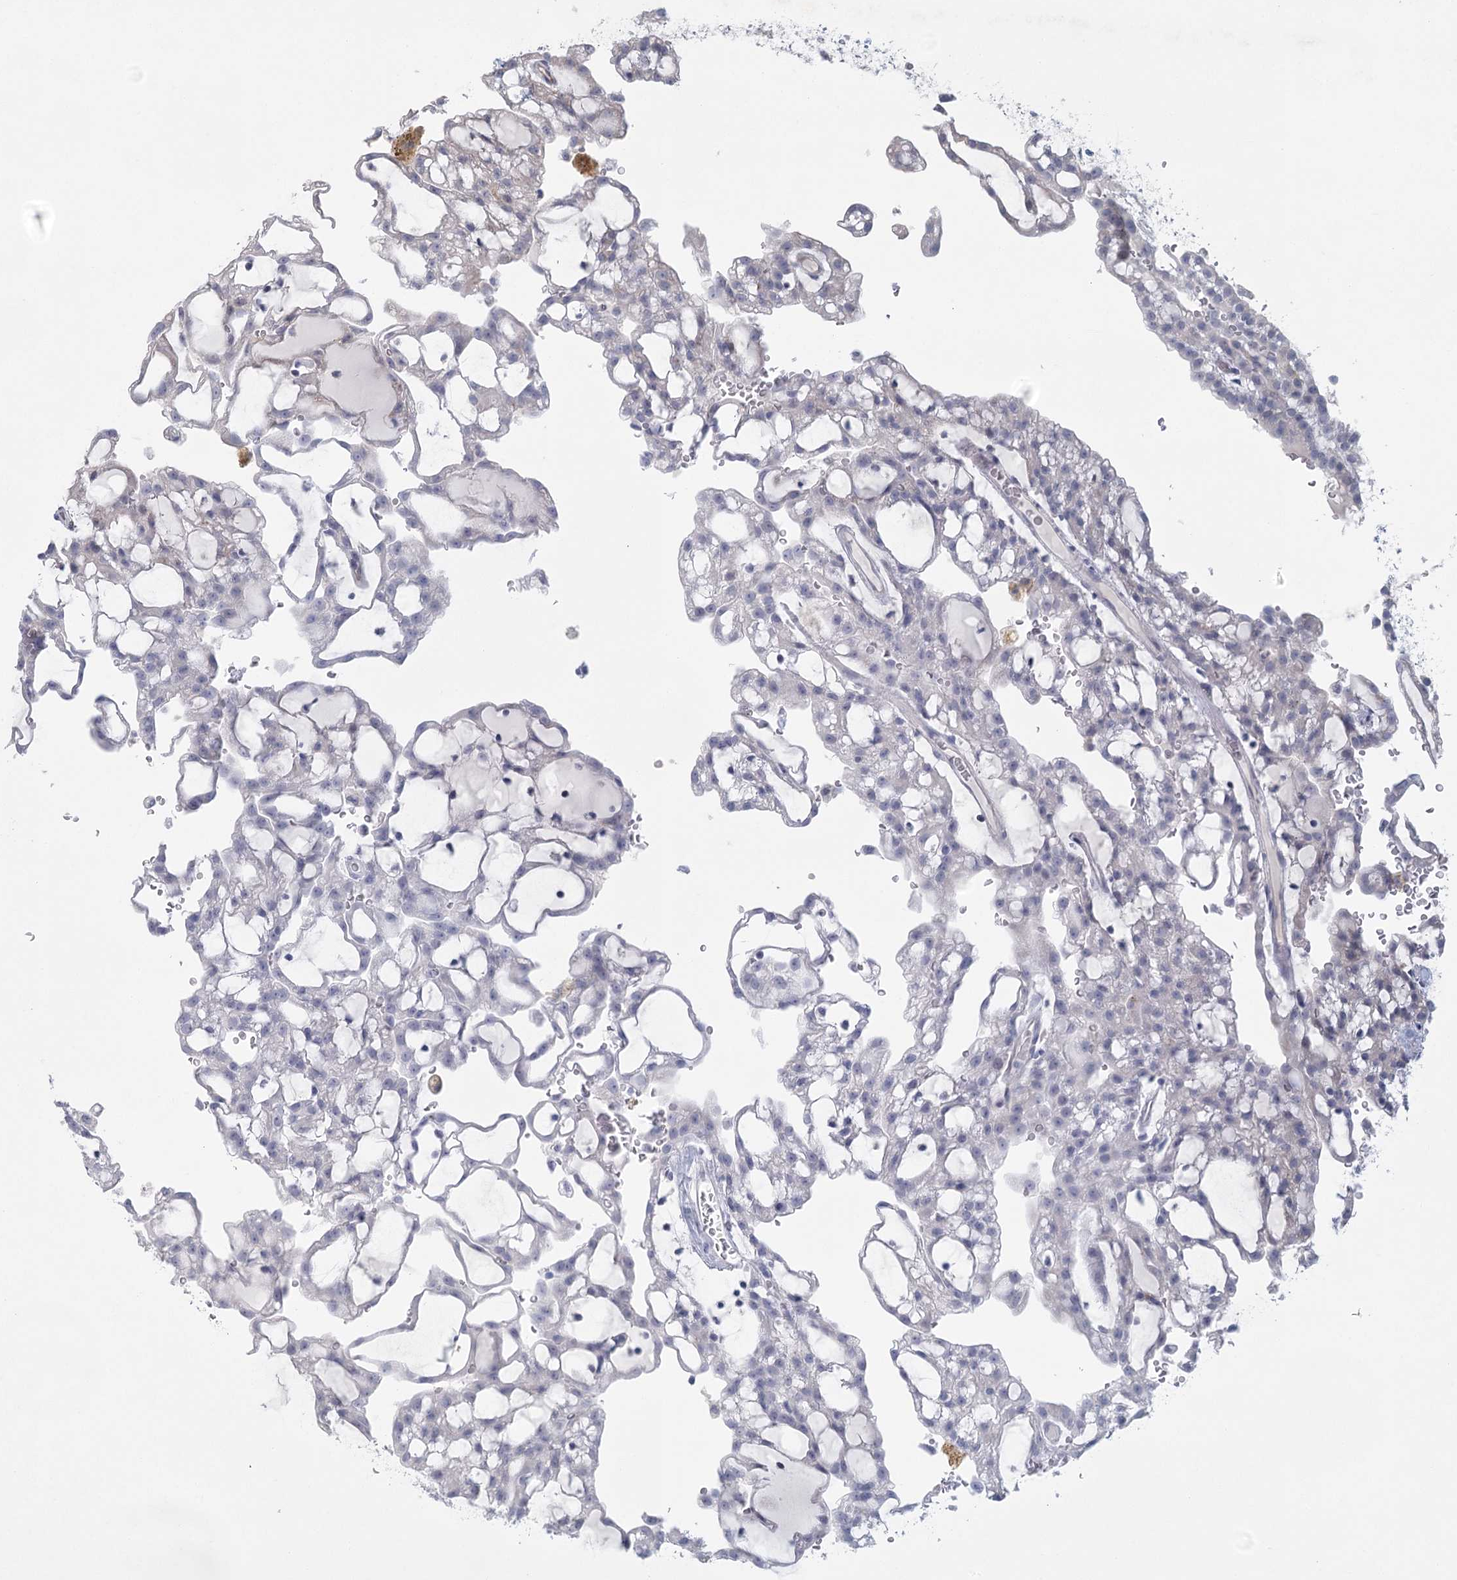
{"staining": {"intensity": "weak", "quantity": "25%-75%", "location": "cytoplasmic/membranous"}, "tissue": "renal cancer", "cell_type": "Tumor cells", "image_type": "cancer", "snomed": [{"axis": "morphology", "description": "Adenocarcinoma, NOS"}, {"axis": "topography", "description": "Kidney"}], "caption": "Immunohistochemical staining of adenocarcinoma (renal) demonstrates weak cytoplasmic/membranous protein expression in approximately 25%-75% of tumor cells.", "gene": "FAM110C", "patient": {"sex": "male", "age": 63}}